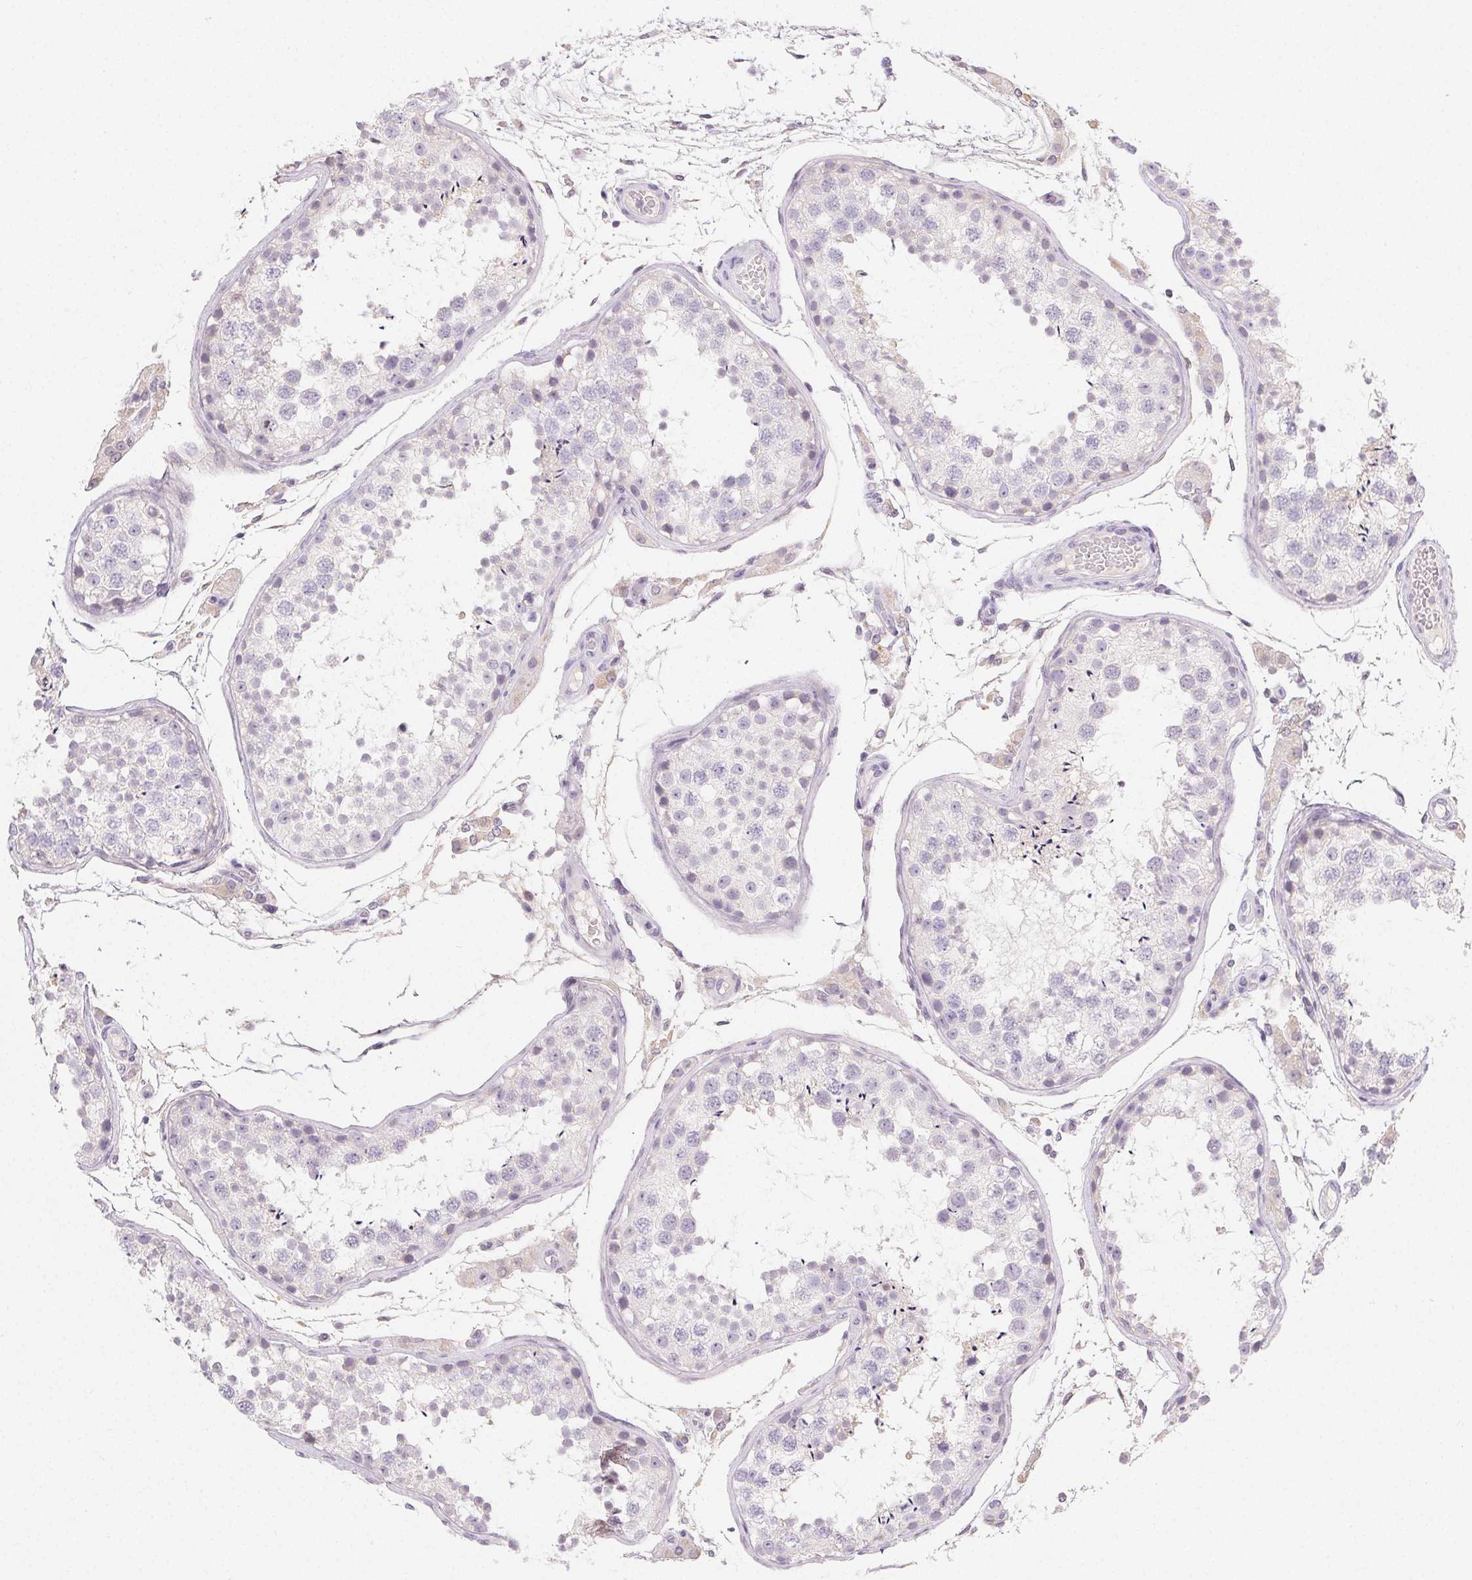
{"staining": {"intensity": "negative", "quantity": "none", "location": "none"}, "tissue": "testis", "cell_type": "Cells in seminiferous ducts", "image_type": "normal", "snomed": [{"axis": "morphology", "description": "Normal tissue, NOS"}, {"axis": "topography", "description": "Testis"}], "caption": "The IHC photomicrograph has no significant expression in cells in seminiferous ducts of testis.", "gene": "MIOX", "patient": {"sex": "male", "age": 29}}